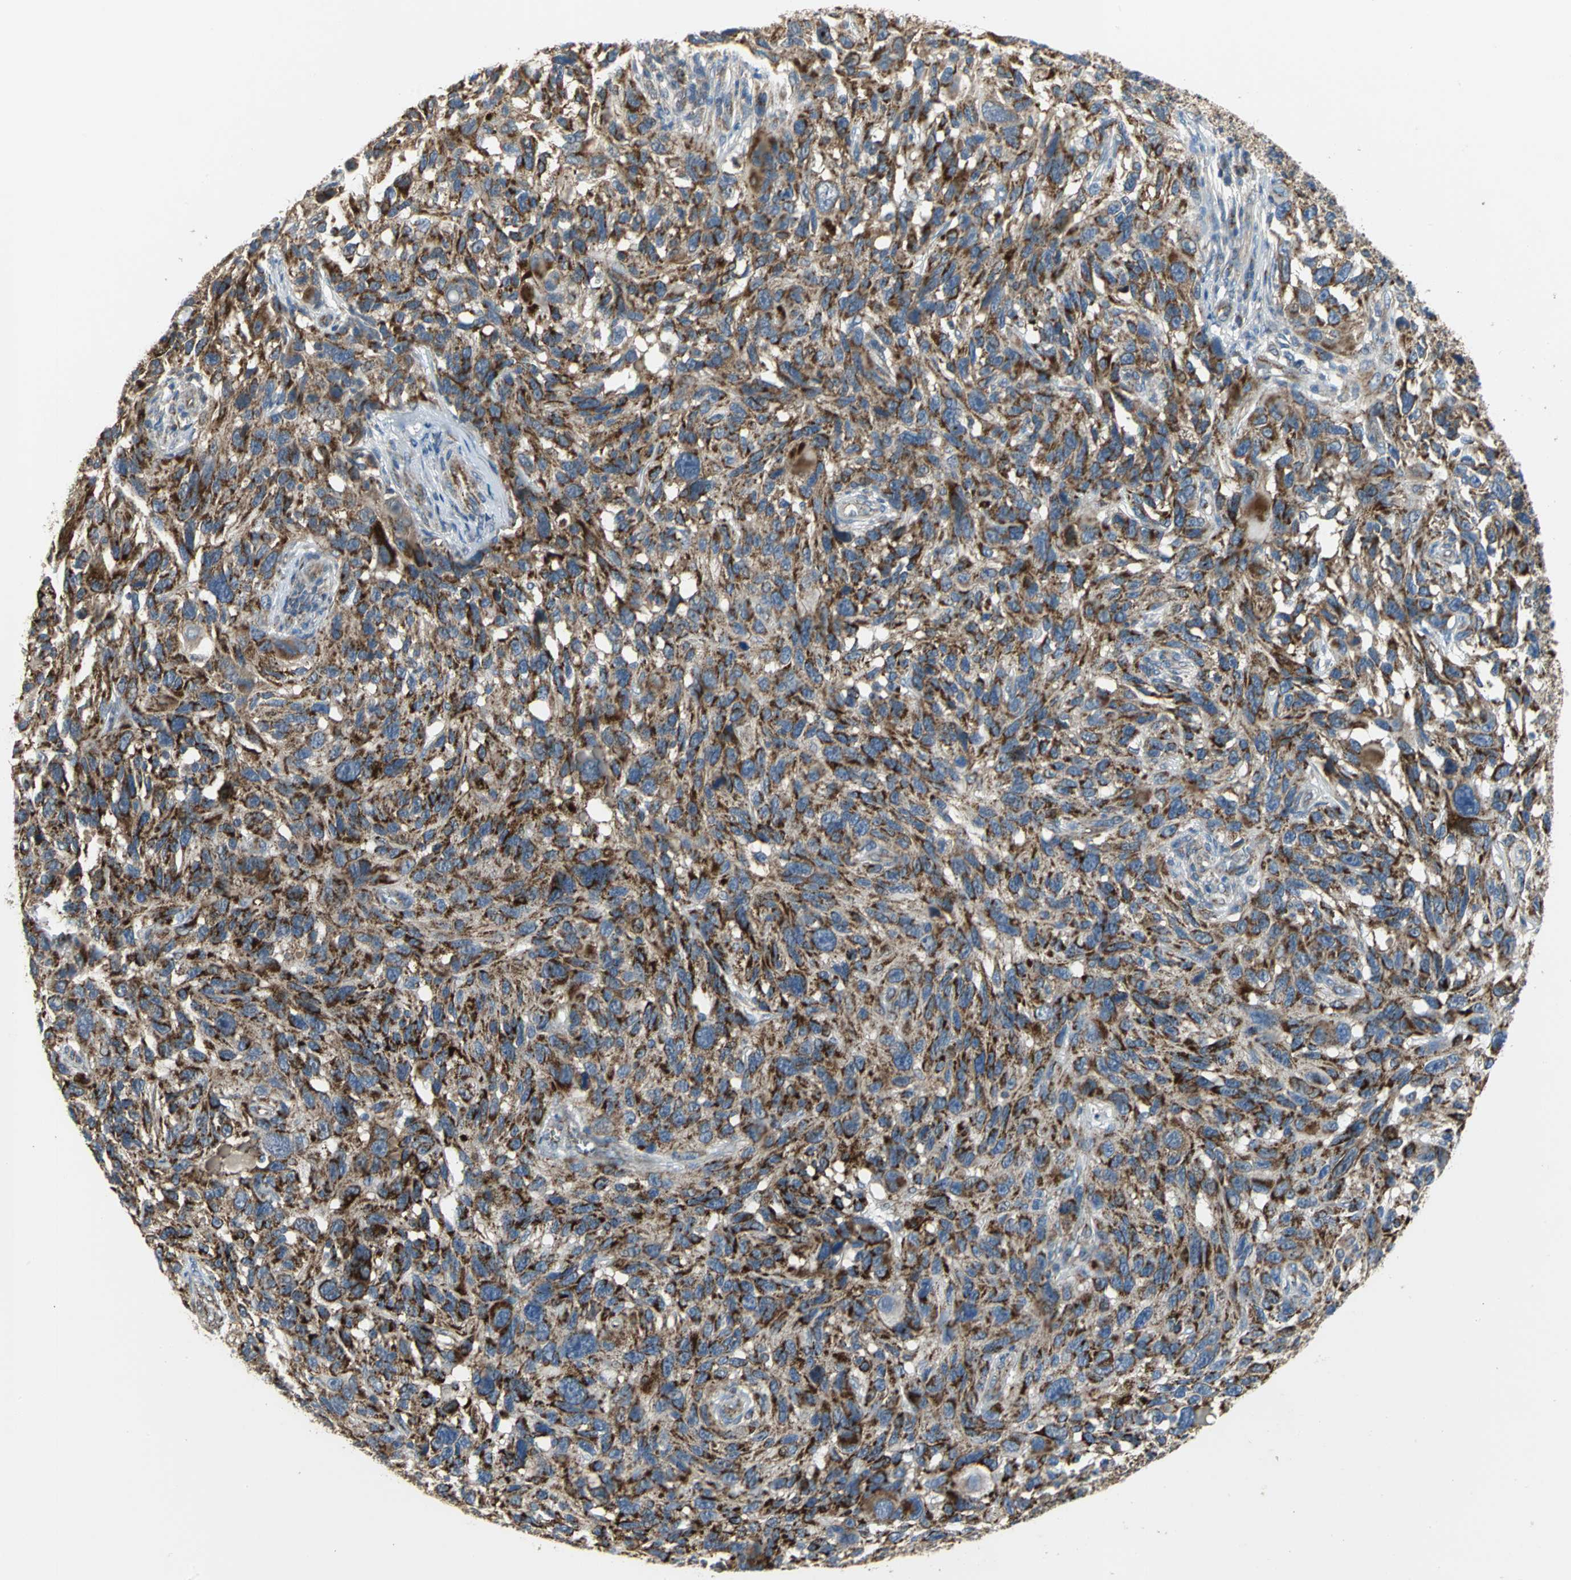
{"staining": {"intensity": "strong", "quantity": ">75%", "location": "cytoplasmic/membranous"}, "tissue": "melanoma", "cell_type": "Tumor cells", "image_type": "cancer", "snomed": [{"axis": "morphology", "description": "Malignant melanoma, NOS"}, {"axis": "topography", "description": "Skin"}], "caption": "Strong cytoplasmic/membranous positivity is appreciated in about >75% of tumor cells in melanoma.", "gene": "NDUFB5", "patient": {"sex": "male", "age": 53}}